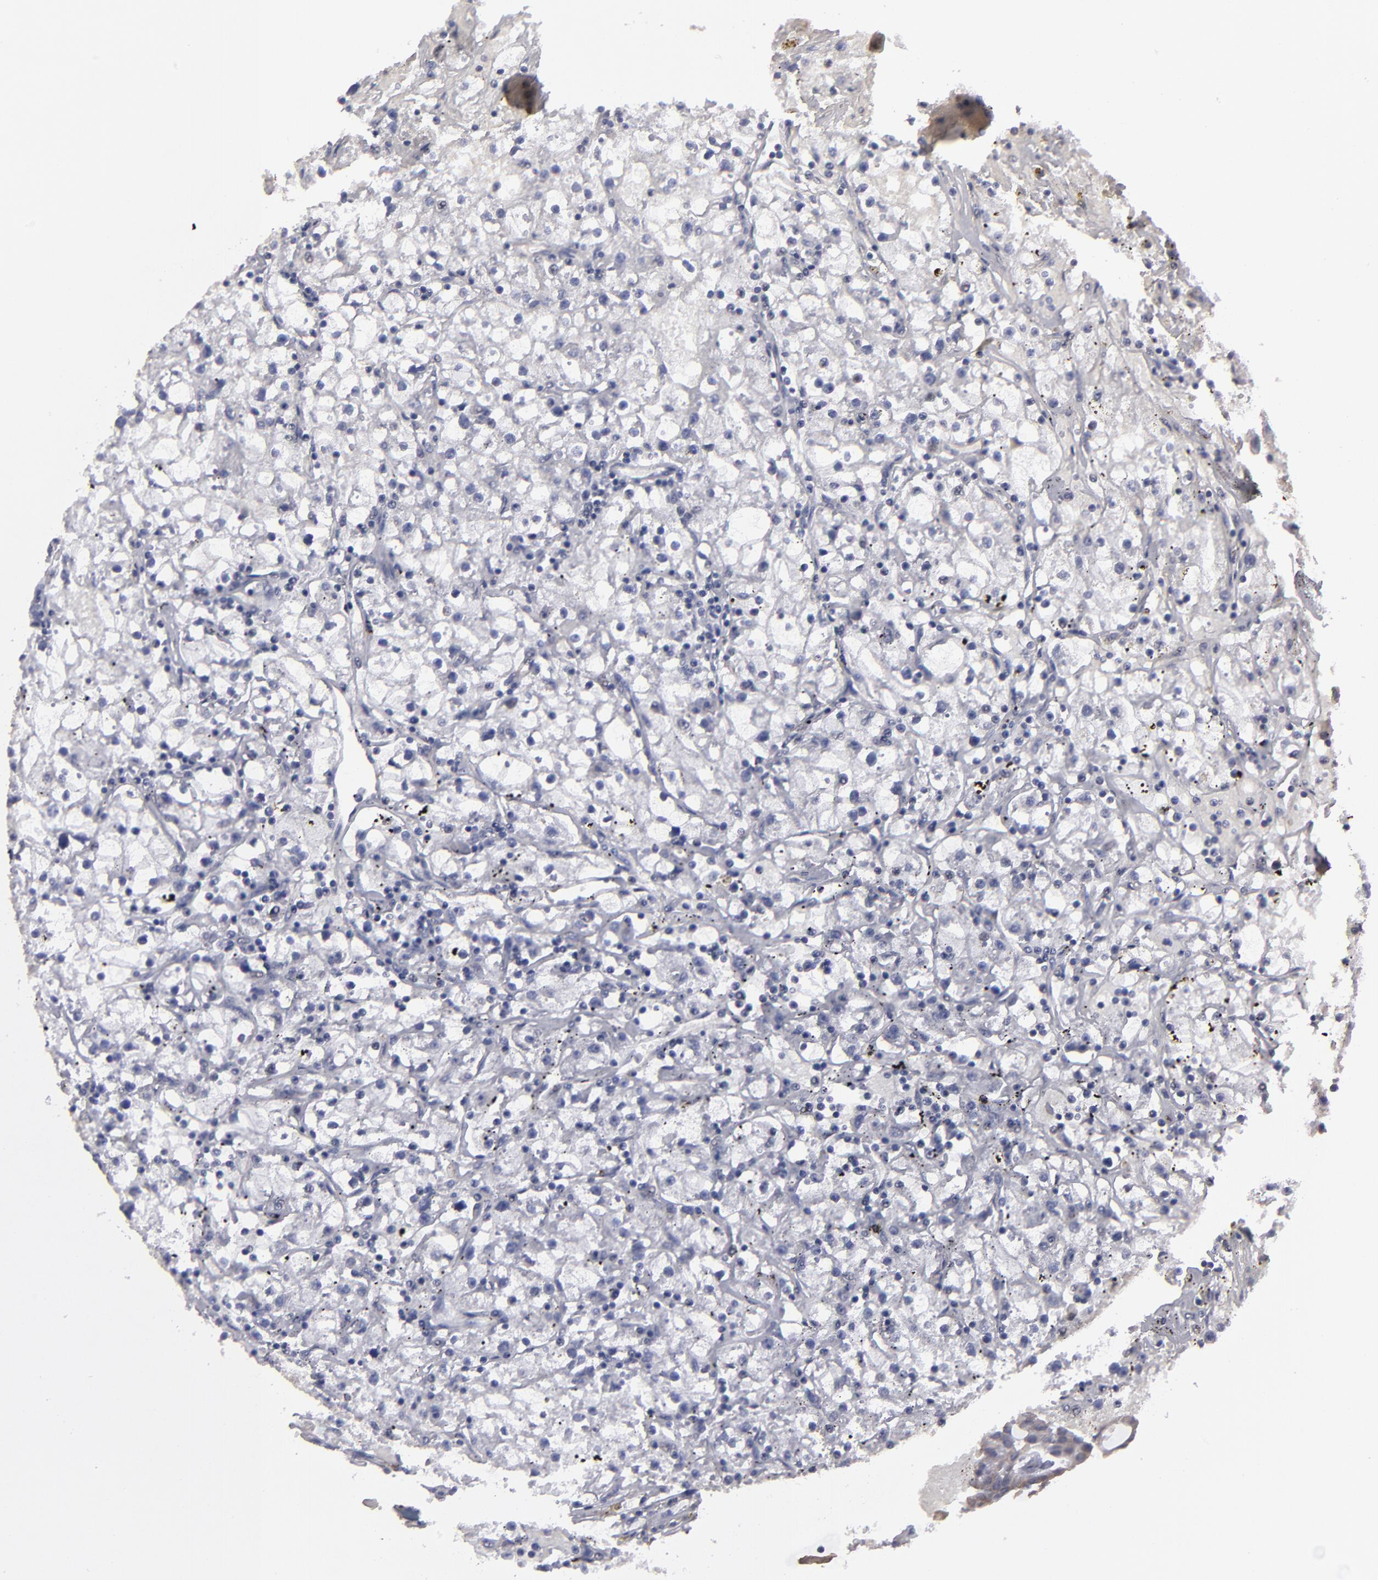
{"staining": {"intensity": "negative", "quantity": "none", "location": "none"}, "tissue": "renal cancer", "cell_type": "Tumor cells", "image_type": "cancer", "snomed": [{"axis": "morphology", "description": "Adenocarcinoma, NOS"}, {"axis": "topography", "description": "Kidney"}], "caption": "An image of human renal cancer (adenocarcinoma) is negative for staining in tumor cells.", "gene": "ZNF175", "patient": {"sex": "male", "age": 56}}